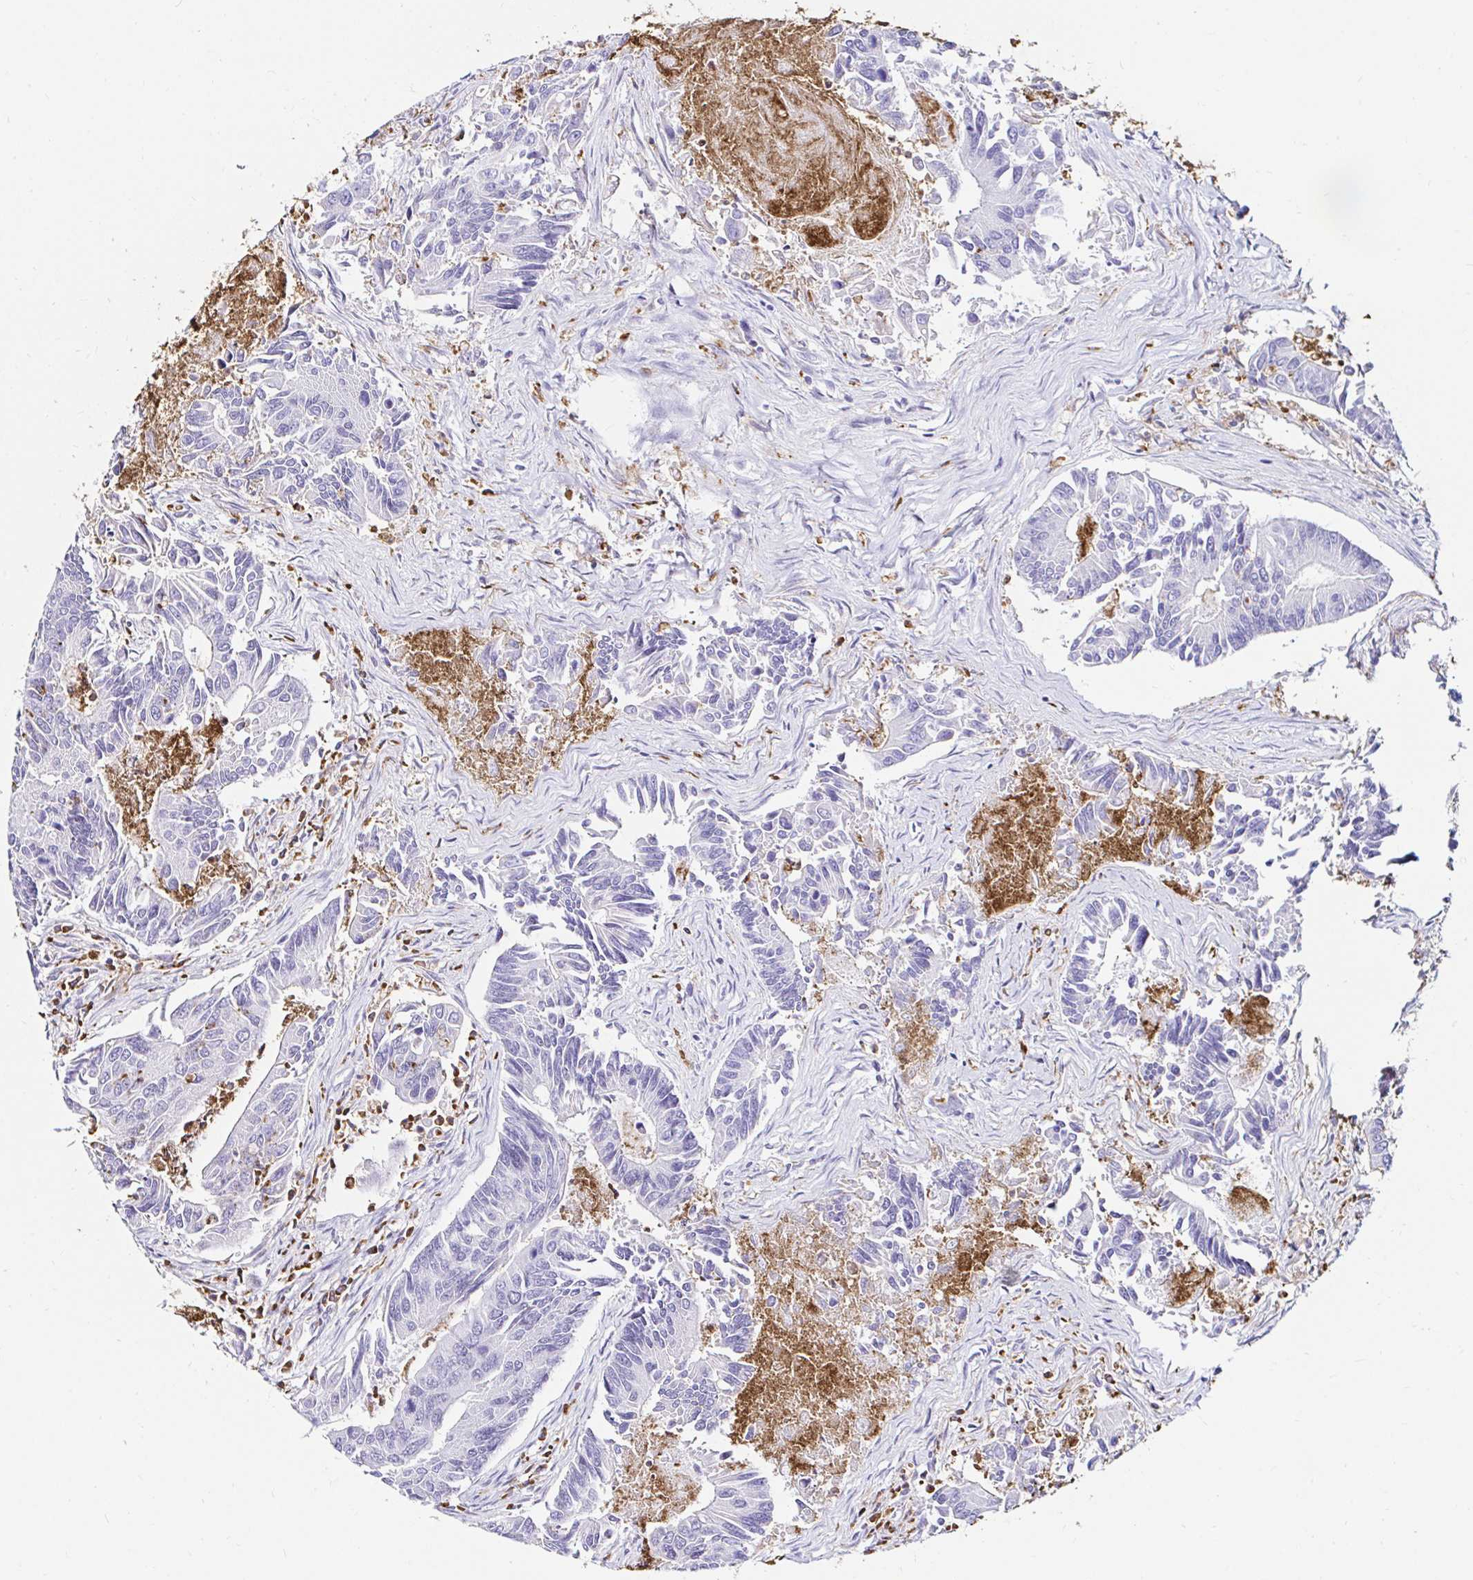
{"staining": {"intensity": "negative", "quantity": "none", "location": "none"}, "tissue": "colorectal cancer", "cell_type": "Tumor cells", "image_type": "cancer", "snomed": [{"axis": "morphology", "description": "Adenocarcinoma, NOS"}, {"axis": "topography", "description": "Colon"}], "caption": "Tumor cells show no significant positivity in adenocarcinoma (colorectal). (Stains: DAB IHC with hematoxylin counter stain, Microscopy: brightfield microscopy at high magnification).", "gene": "CYBB", "patient": {"sex": "female", "age": 67}}